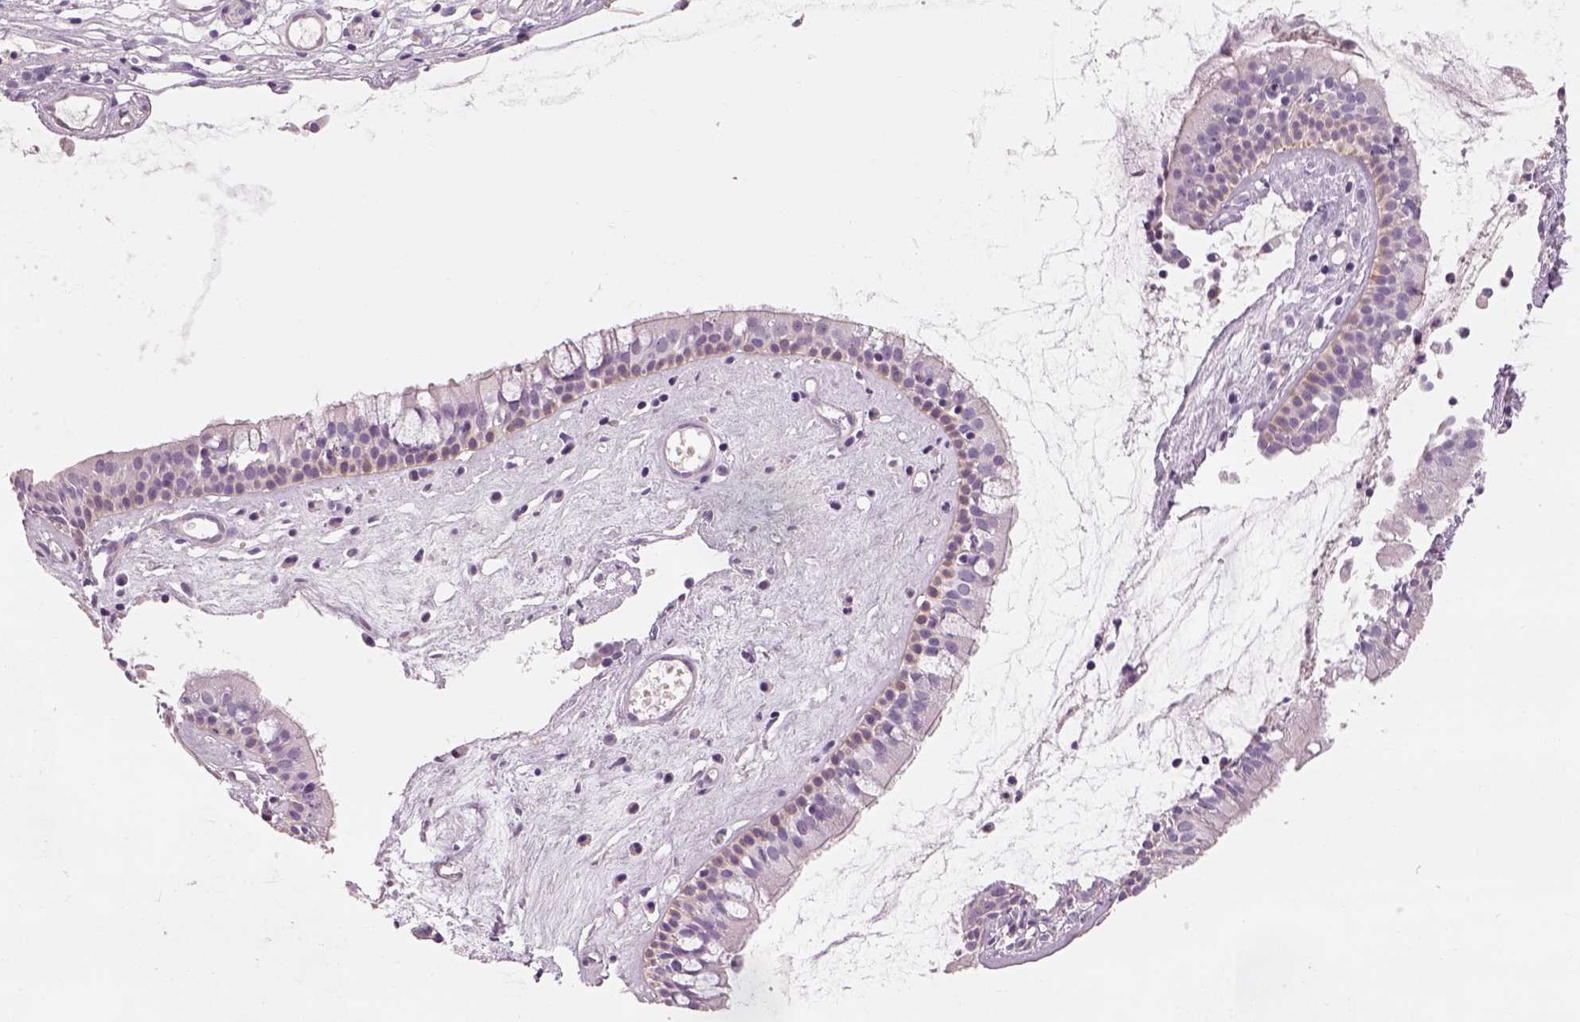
{"staining": {"intensity": "negative", "quantity": "none", "location": "none"}, "tissue": "nasopharynx", "cell_type": "Respiratory epithelial cells", "image_type": "normal", "snomed": [{"axis": "morphology", "description": "Normal tissue, NOS"}, {"axis": "topography", "description": "Nasopharynx"}], "caption": "Benign nasopharynx was stained to show a protein in brown. There is no significant staining in respiratory epithelial cells. Nuclei are stained in blue.", "gene": "OTUD6A", "patient": {"sex": "male", "age": 31}}